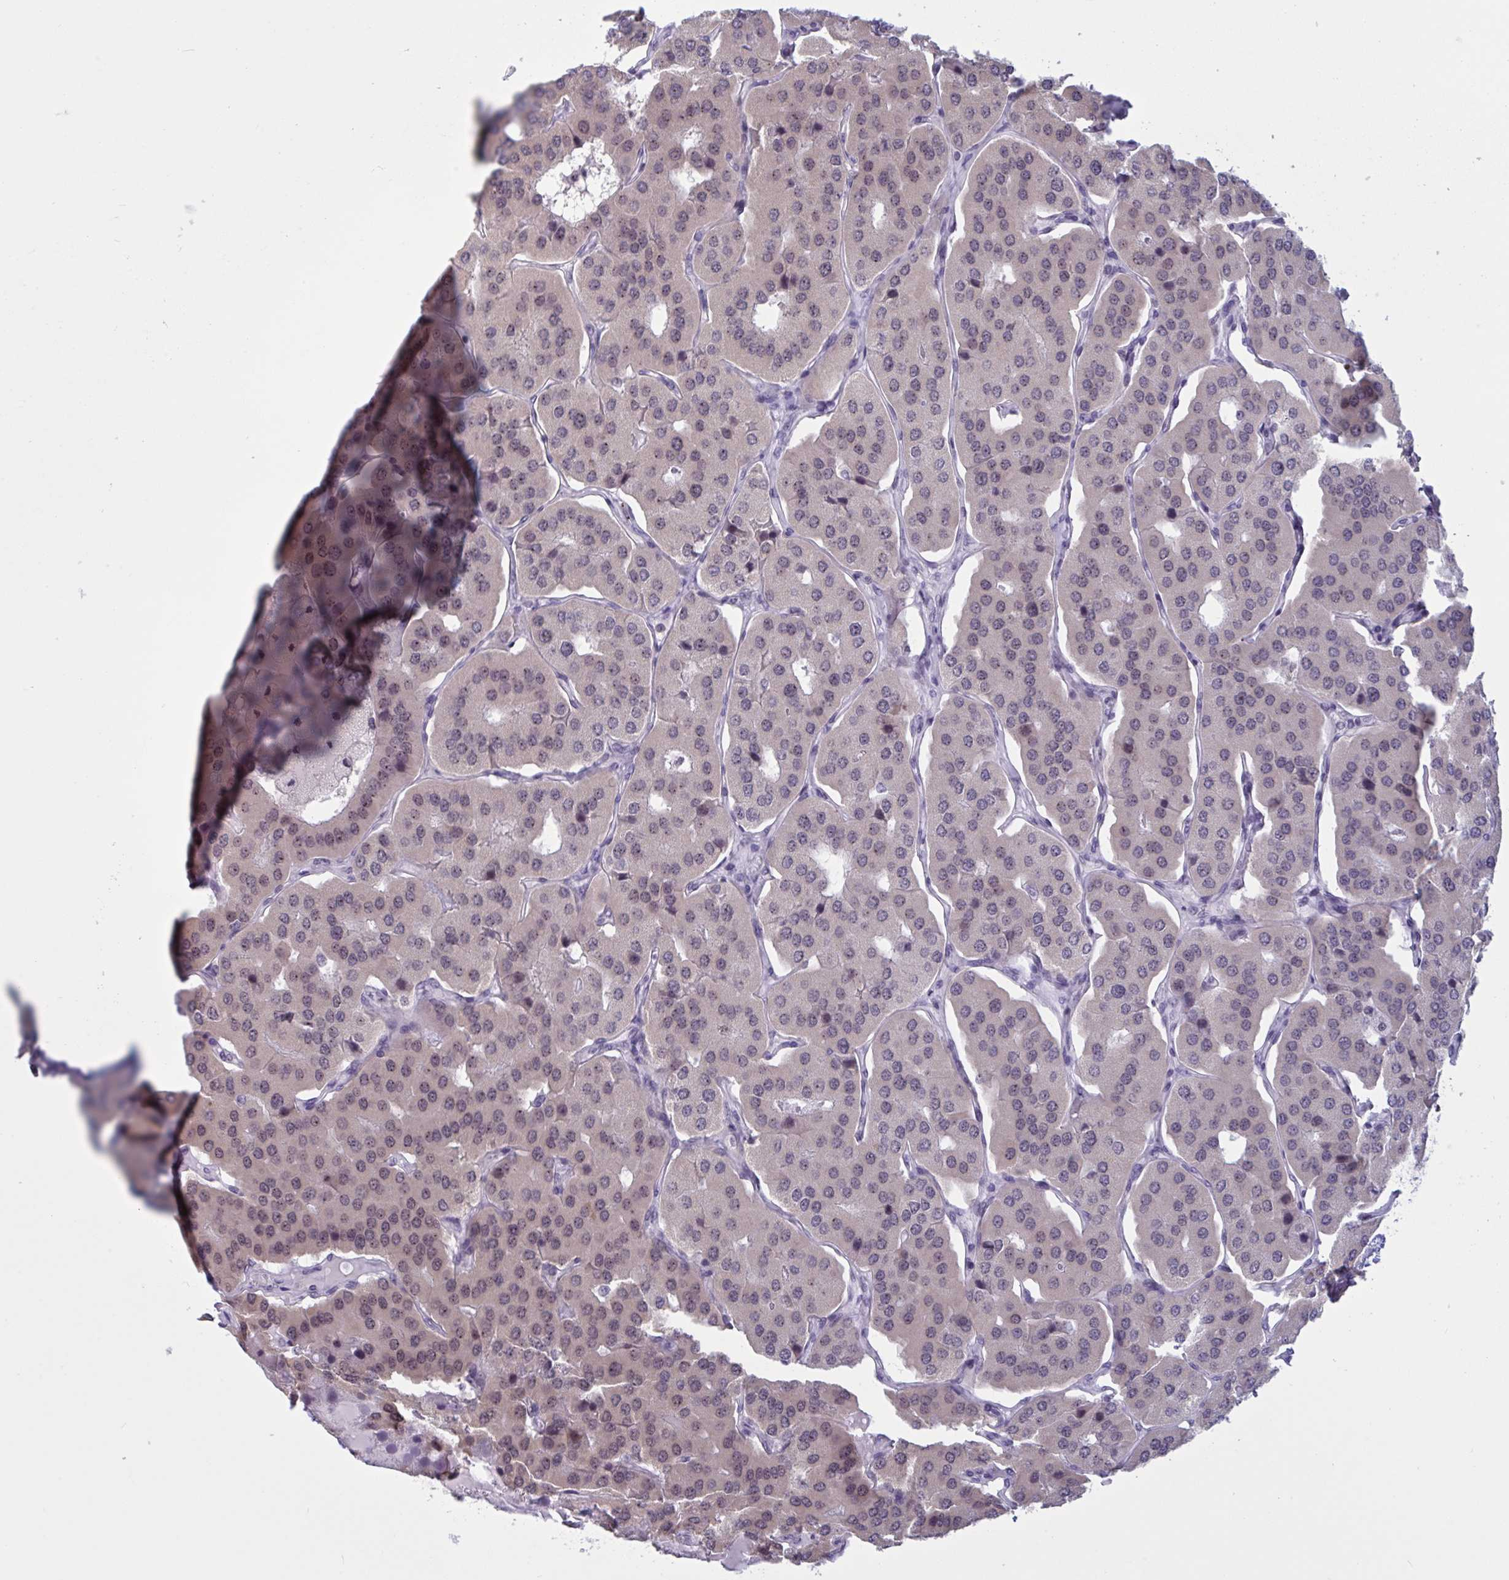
{"staining": {"intensity": "weak", "quantity": "<25%", "location": "nuclear"}, "tissue": "parathyroid gland", "cell_type": "Glandular cells", "image_type": "normal", "snomed": [{"axis": "morphology", "description": "Normal tissue, NOS"}, {"axis": "morphology", "description": "Adenoma, NOS"}, {"axis": "topography", "description": "Parathyroid gland"}], "caption": "High magnification brightfield microscopy of unremarkable parathyroid gland stained with DAB (3,3'-diaminobenzidine) (brown) and counterstained with hematoxylin (blue): glandular cells show no significant expression. (Immunohistochemistry (ihc), brightfield microscopy, high magnification).", "gene": "TGM6", "patient": {"sex": "female", "age": 86}}